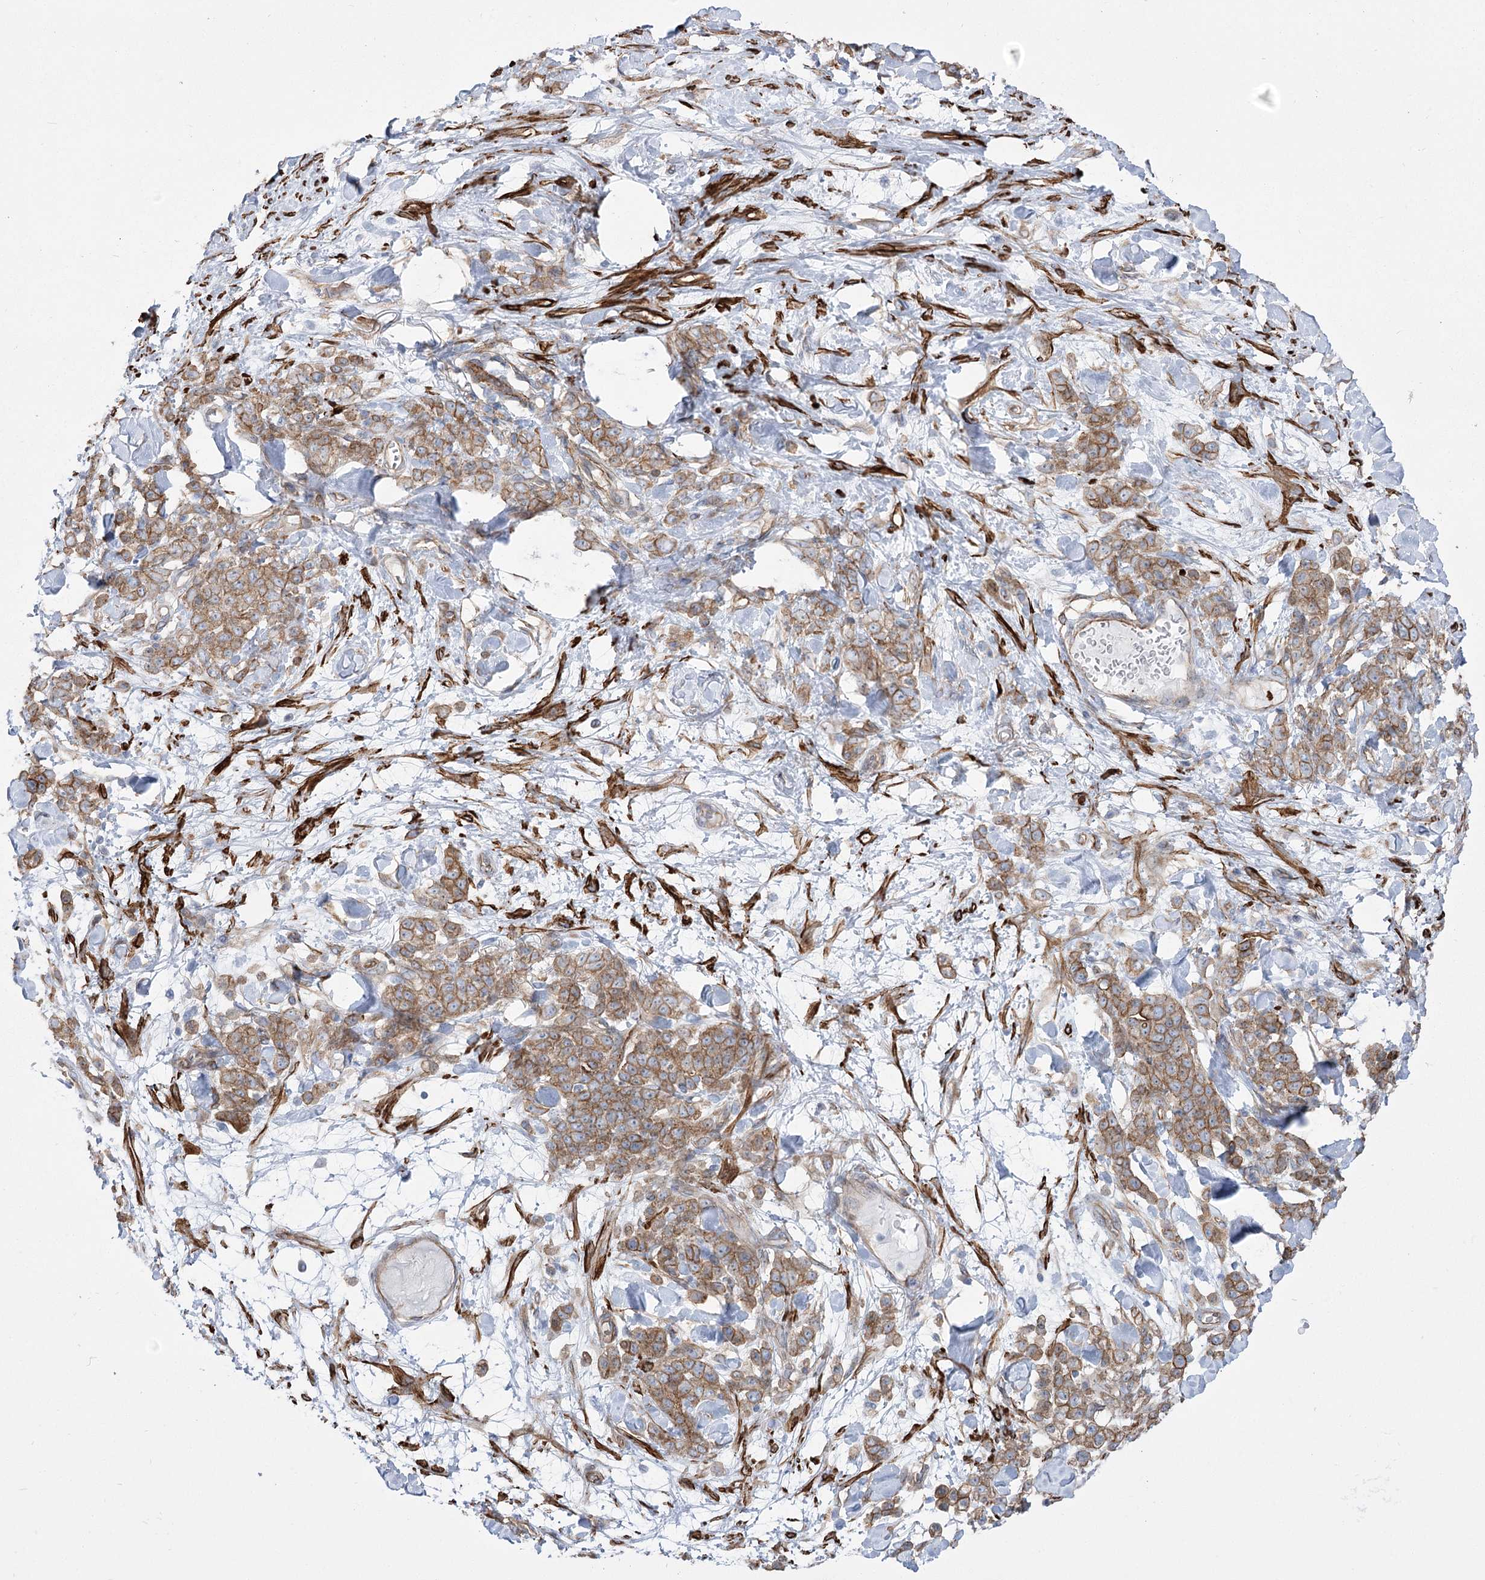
{"staining": {"intensity": "moderate", "quantity": ">75%", "location": "cytoplasmic/membranous"}, "tissue": "stomach cancer", "cell_type": "Tumor cells", "image_type": "cancer", "snomed": [{"axis": "morphology", "description": "Normal tissue, NOS"}, {"axis": "morphology", "description": "Adenocarcinoma, NOS"}, {"axis": "topography", "description": "Stomach"}], "caption": "Adenocarcinoma (stomach) was stained to show a protein in brown. There is medium levels of moderate cytoplasmic/membranous expression in about >75% of tumor cells.", "gene": "PLEKHA5", "patient": {"sex": "male", "age": 82}}